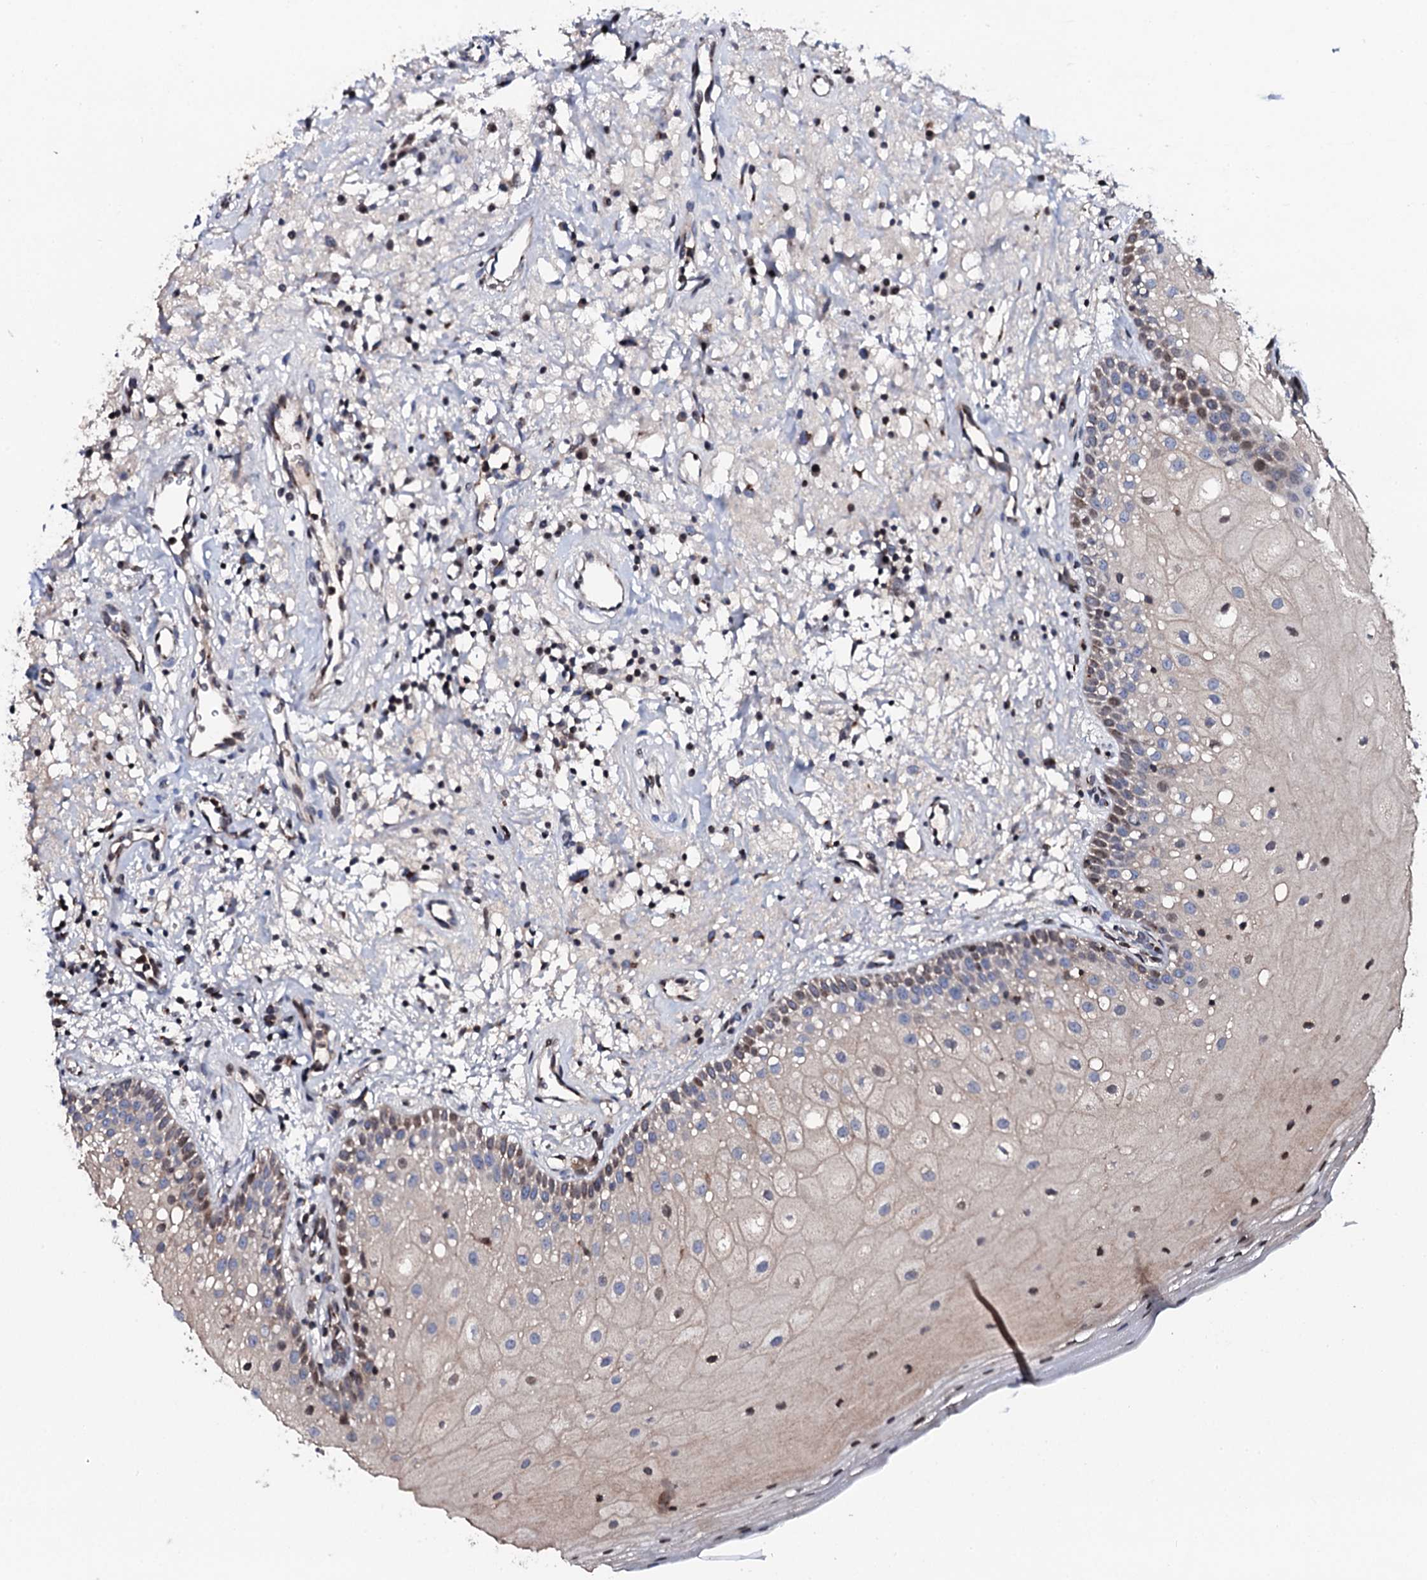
{"staining": {"intensity": "weak", "quantity": "25%-75%", "location": "cytoplasmic/membranous,nuclear"}, "tissue": "oral mucosa", "cell_type": "Squamous epithelial cells", "image_type": "normal", "snomed": [{"axis": "morphology", "description": "Normal tissue, NOS"}, {"axis": "topography", "description": "Oral tissue"}], "caption": "Normal oral mucosa was stained to show a protein in brown. There is low levels of weak cytoplasmic/membranous,nuclear staining in about 25%-75% of squamous epithelial cells. Nuclei are stained in blue.", "gene": "PLET1", "patient": {"sex": "male", "age": 74}}